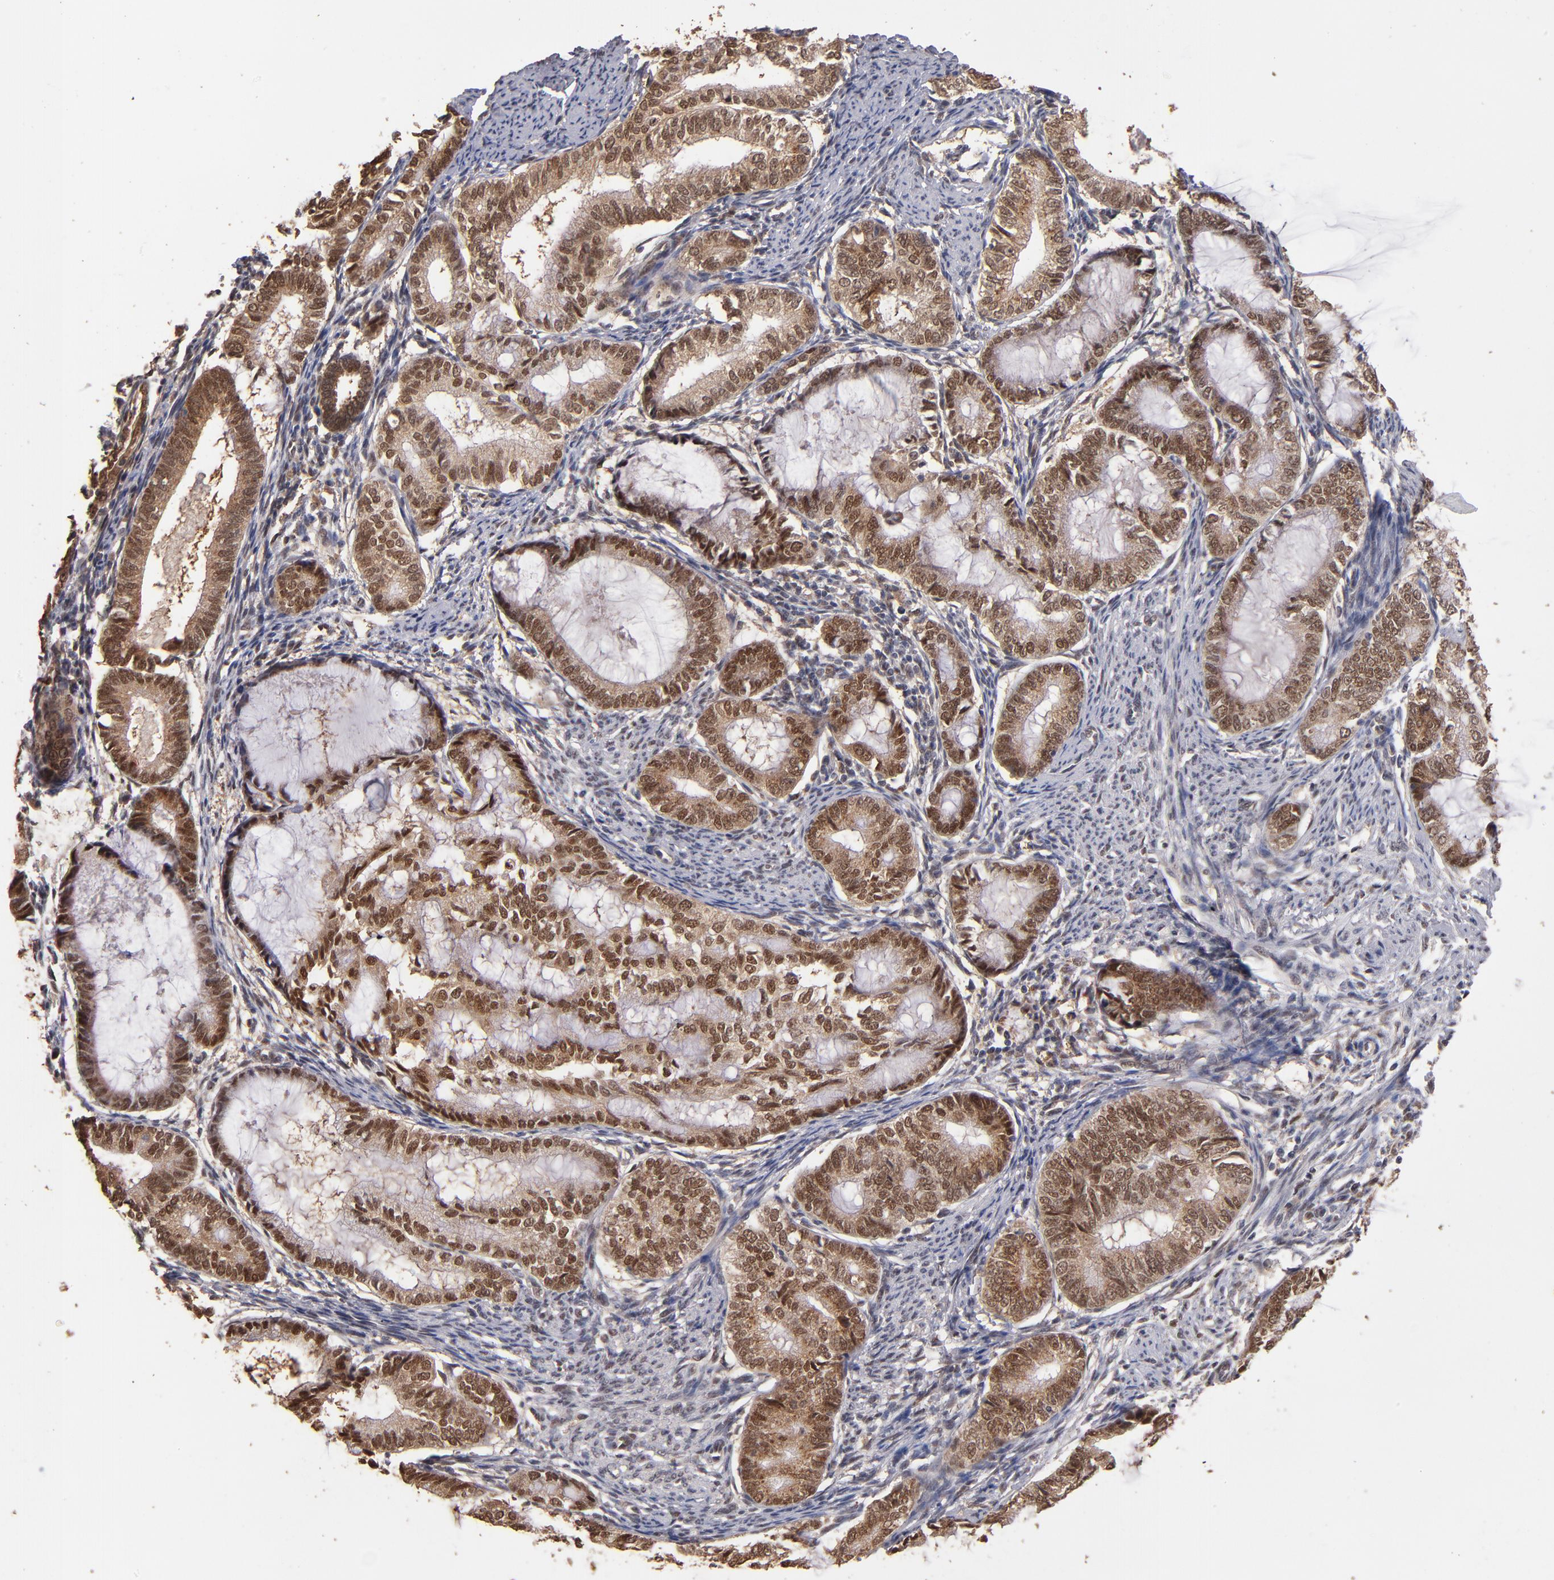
{"staining": {"intensity": "moderate", "quantity": ">75%", "location": "cytoplasmic/membranous,nuclear"}, "tissue": "endometrial cancer", "cell_type": "Tumor cells", "image_type": "cancer", "snomed": [{"axis": "morphology", "description": "Adenocarcinoma, NOS"}, {"axis": "topography", "description": "Endometrium"}], "caption": "Moderate cytoplasmic/membranous and nuclear protein positivity is seen in about >75% of tumor cells in endometrial cancer (adenocarcinoma). The protein is stained brown, and the nuclei are stained in blue (DAB (3,3'-diaminobenzidine) IHC with brightfield microscopy, high magnification).", "gene": "EAPP", "patient": {"sex": "female", "age": 63}}